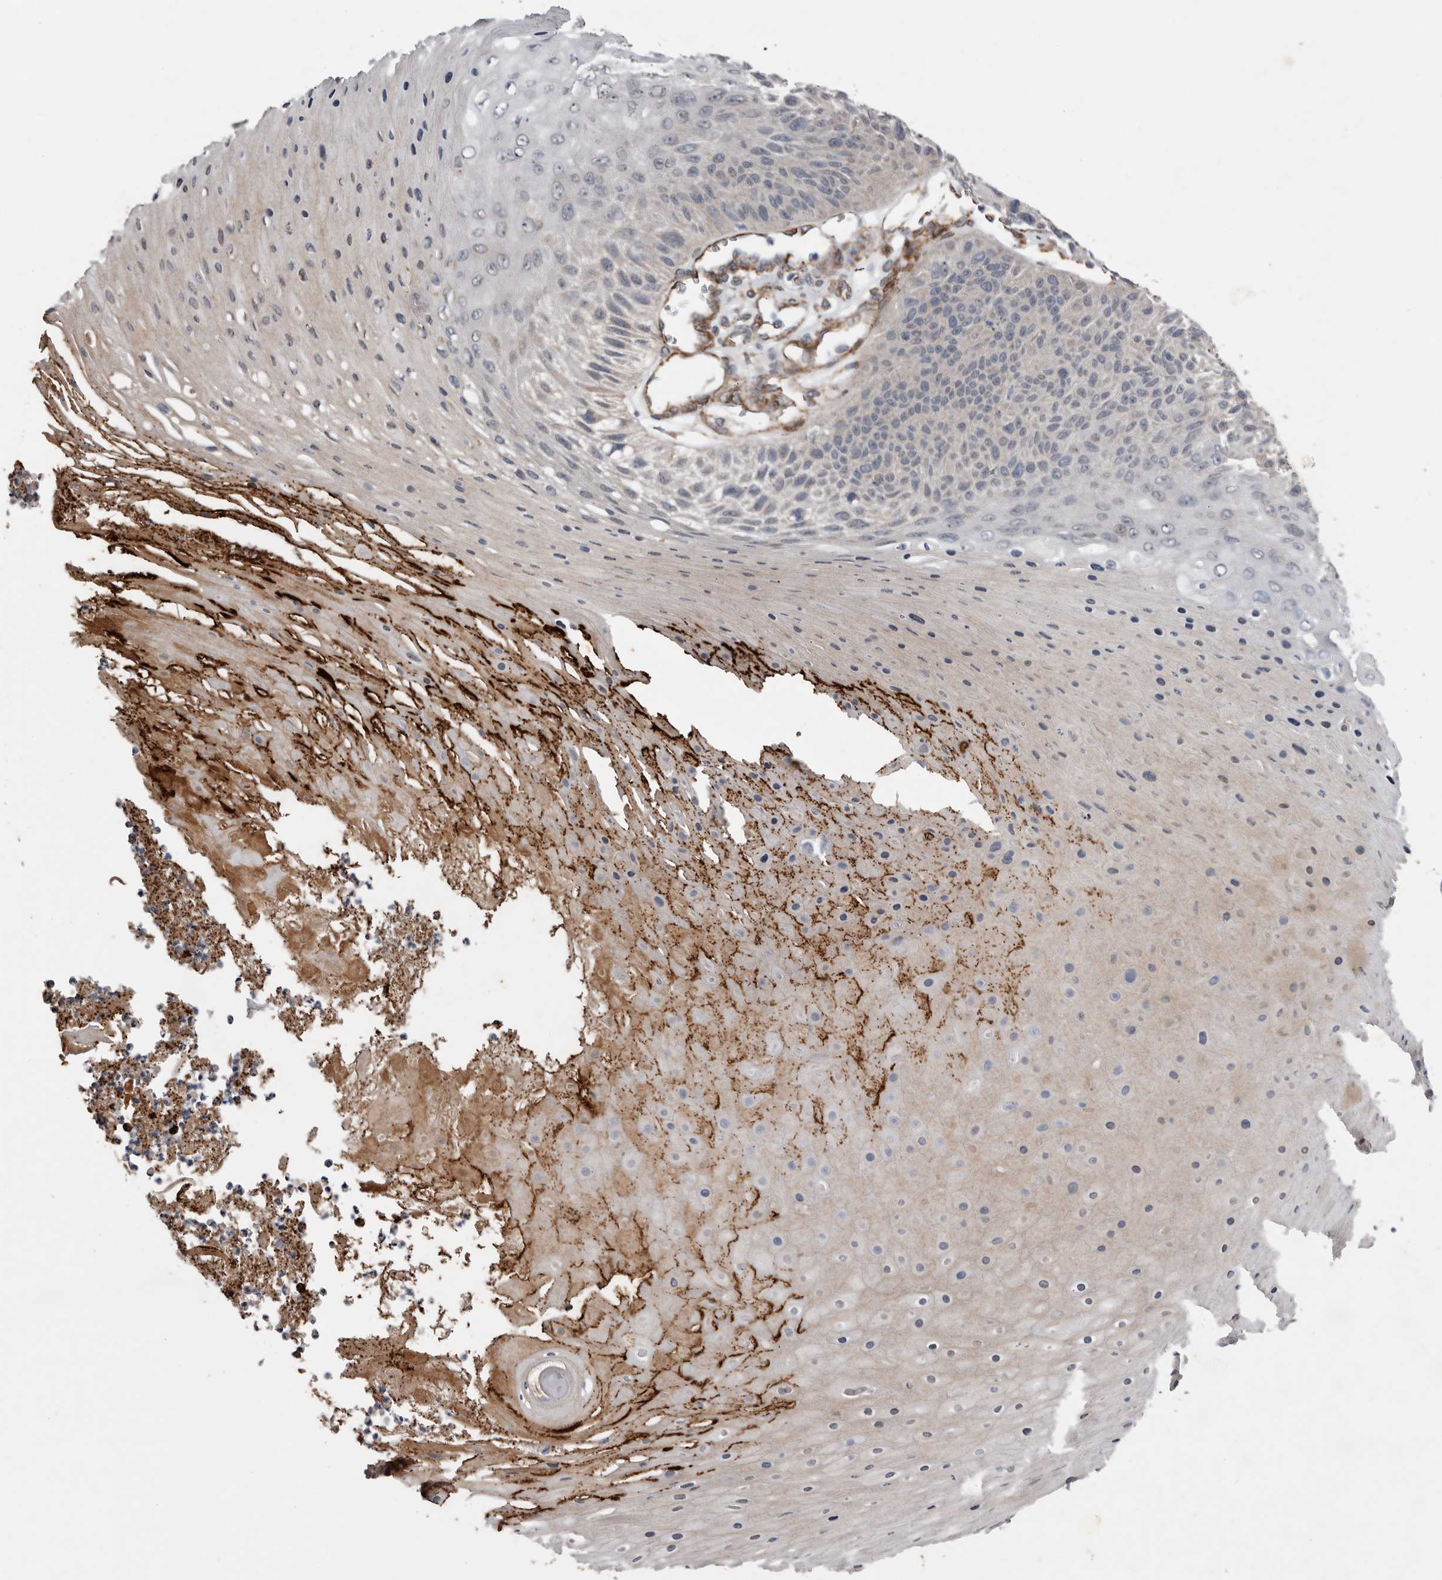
{"staining": {"intensity": "negative", "quantity": "none", "location": "none"}, "tissue": "skin cancer", "cell_type": "Tumor cells", "image_type": "cancer", "snomed": [{"axis": "morphology", "description": "Squamous cell carcinoma, NOS"}, {"axis": "topography", "description": "Skin"}], "caption": "Histopathology image shows no significant protein expression in tumor cells of squamous cell carcinoma (skin). Brightfield microscopy of immunohistochemistry (IHC) stained with DAB (3,3'-diaminobenzidine) (brown) and hematoxylin (blue), captured at high magnification.", "gene": "RANBP17", "patient": {"sex": "female", "age": 88}}